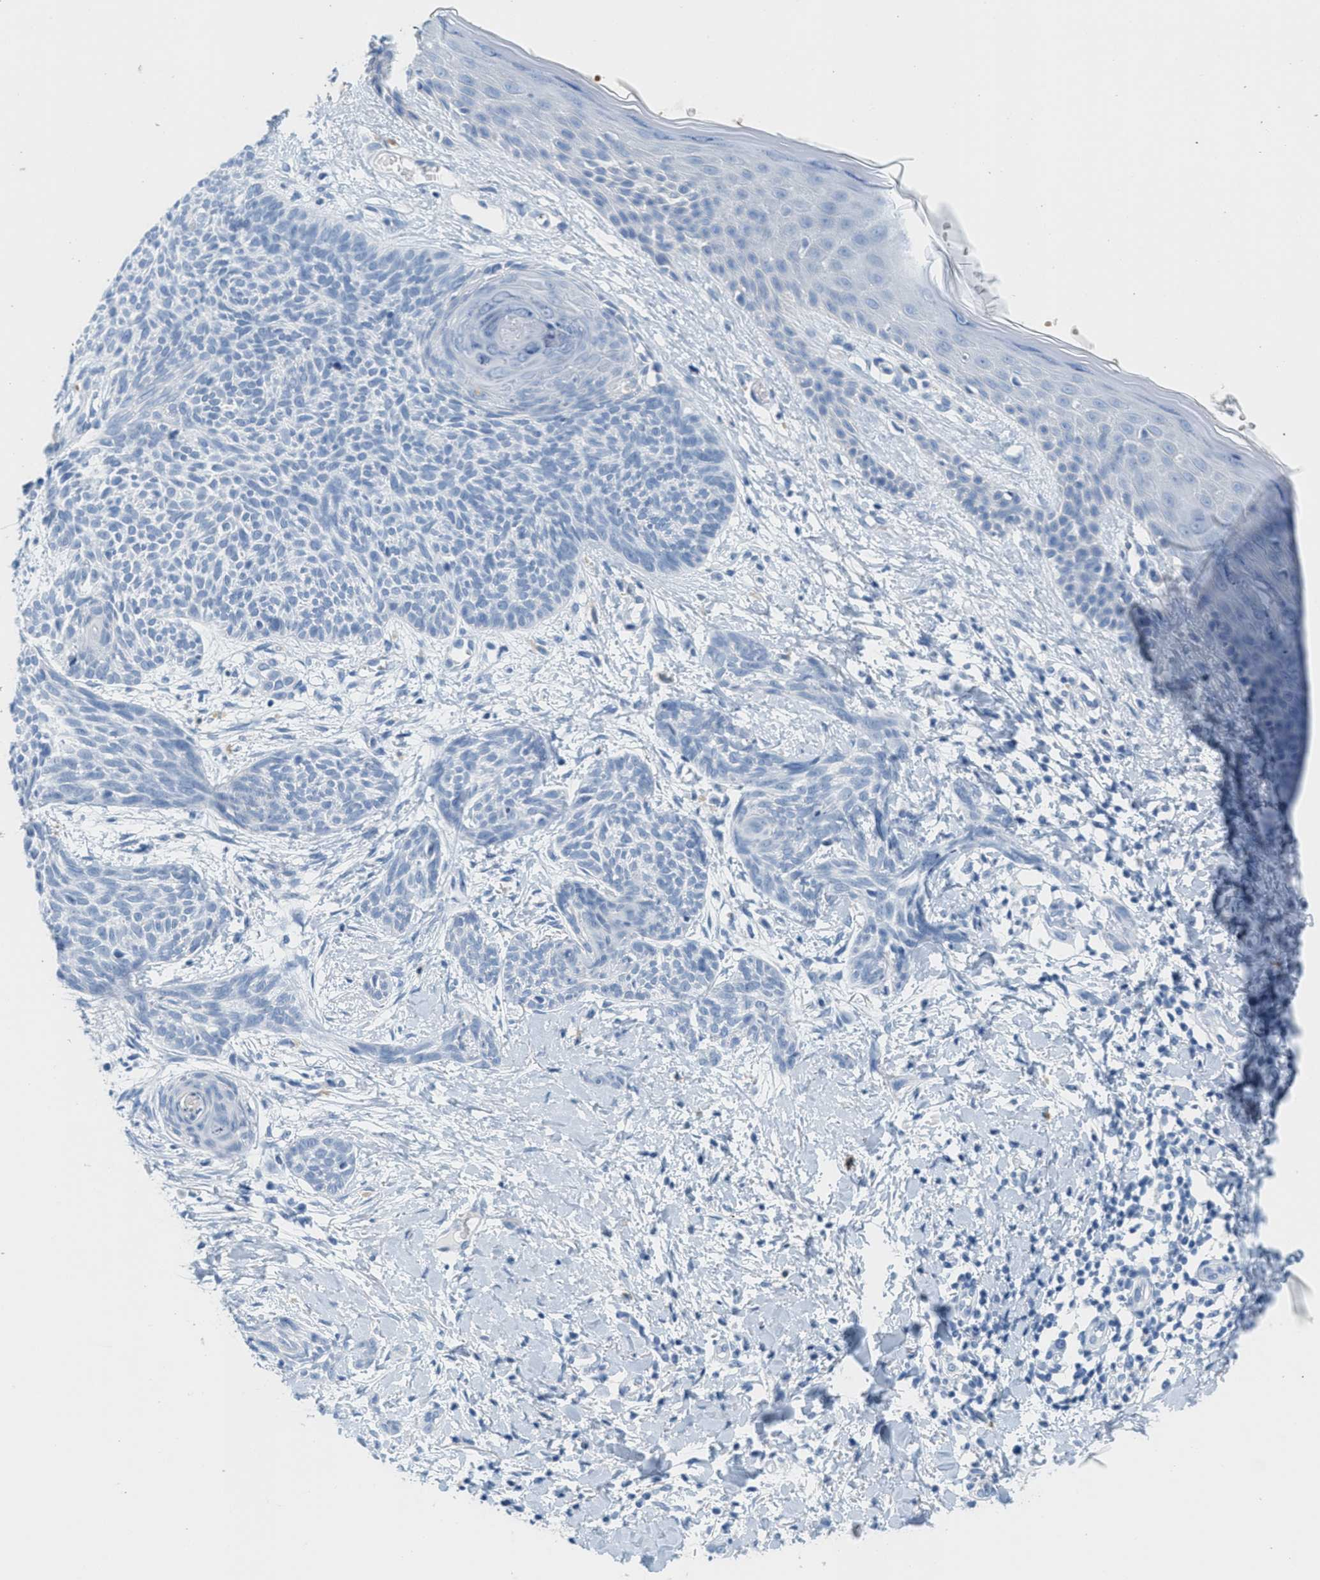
{"staining": {"intensity": "negative", "quantity": "none", "location": "none"}, "tissue": "skin cancer", "cell_type": "Tumor cells", "image_type": "cancer", "snomed": [{"axis": "morphology", "description": "Basal cell carcinoma"}, {"axis": "topography", "description": "Skin"}], "caption": "This is a micrograph of immunohistochemistry (IHC) staining of basal cell carcinoma (skin), which shows no staining in tumor cells.", "gene": "GPM6A", "patient": {"sex": "female", "age": 59}}